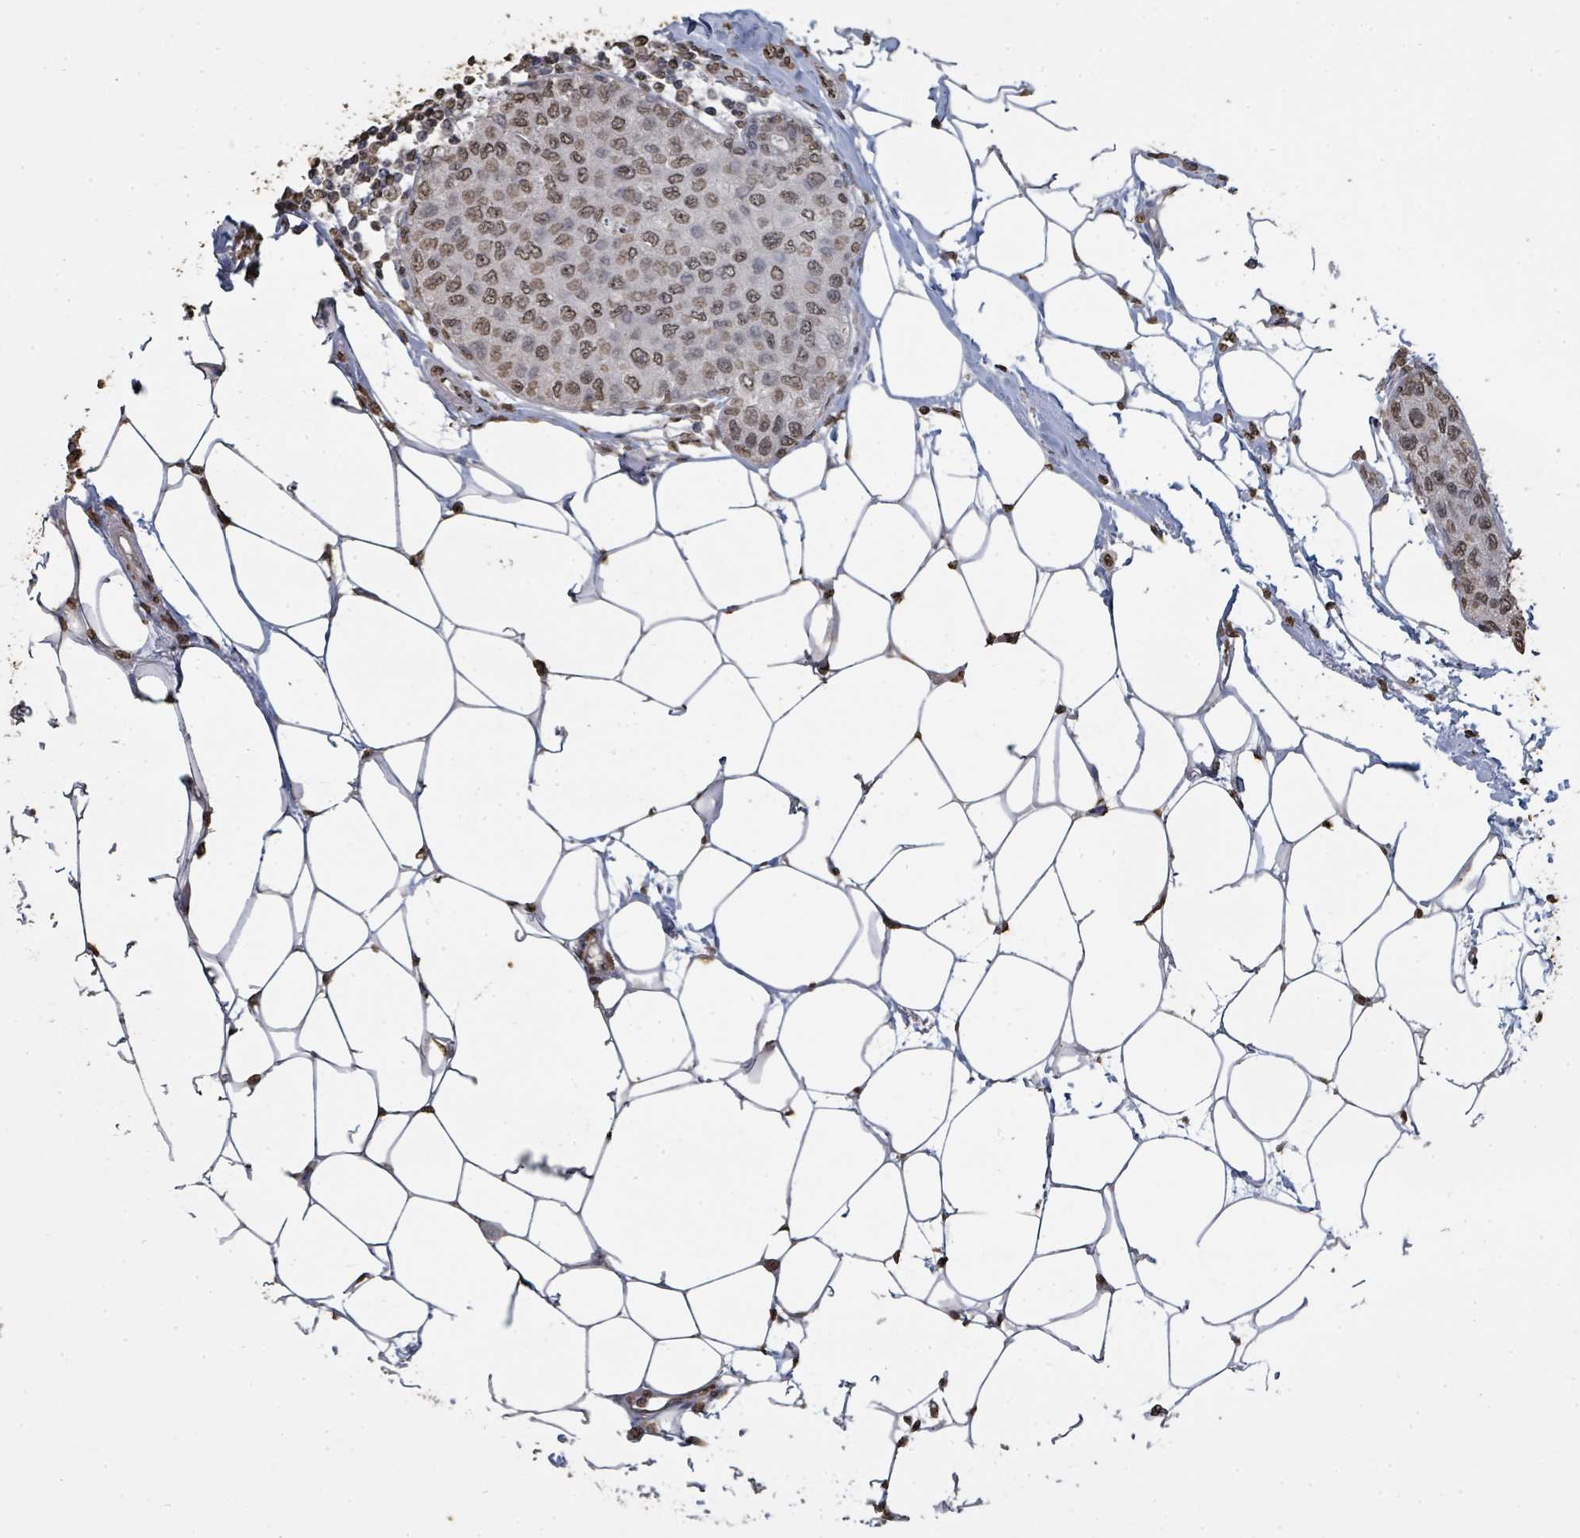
{"staining": {"intensity": "moderate", "quantity": ">75%", "location": "nuclear"}, "tissue": "breast cancer", "cell_type": "Tumor cells", "image_type": "cancer", "snomed": [{"axis": "morphology", "description": "Duct carcinoma"}, {"axis": "topography", "description": "Breast"}], "caption": "About >75% of tumor cells in intraductal carcinoma (breast) display moderate nuclear protein expression as visualized by brown immunohistochemical staining.", "gene": "MRPS12", "patient": {"sex": "female", "age": 72}}